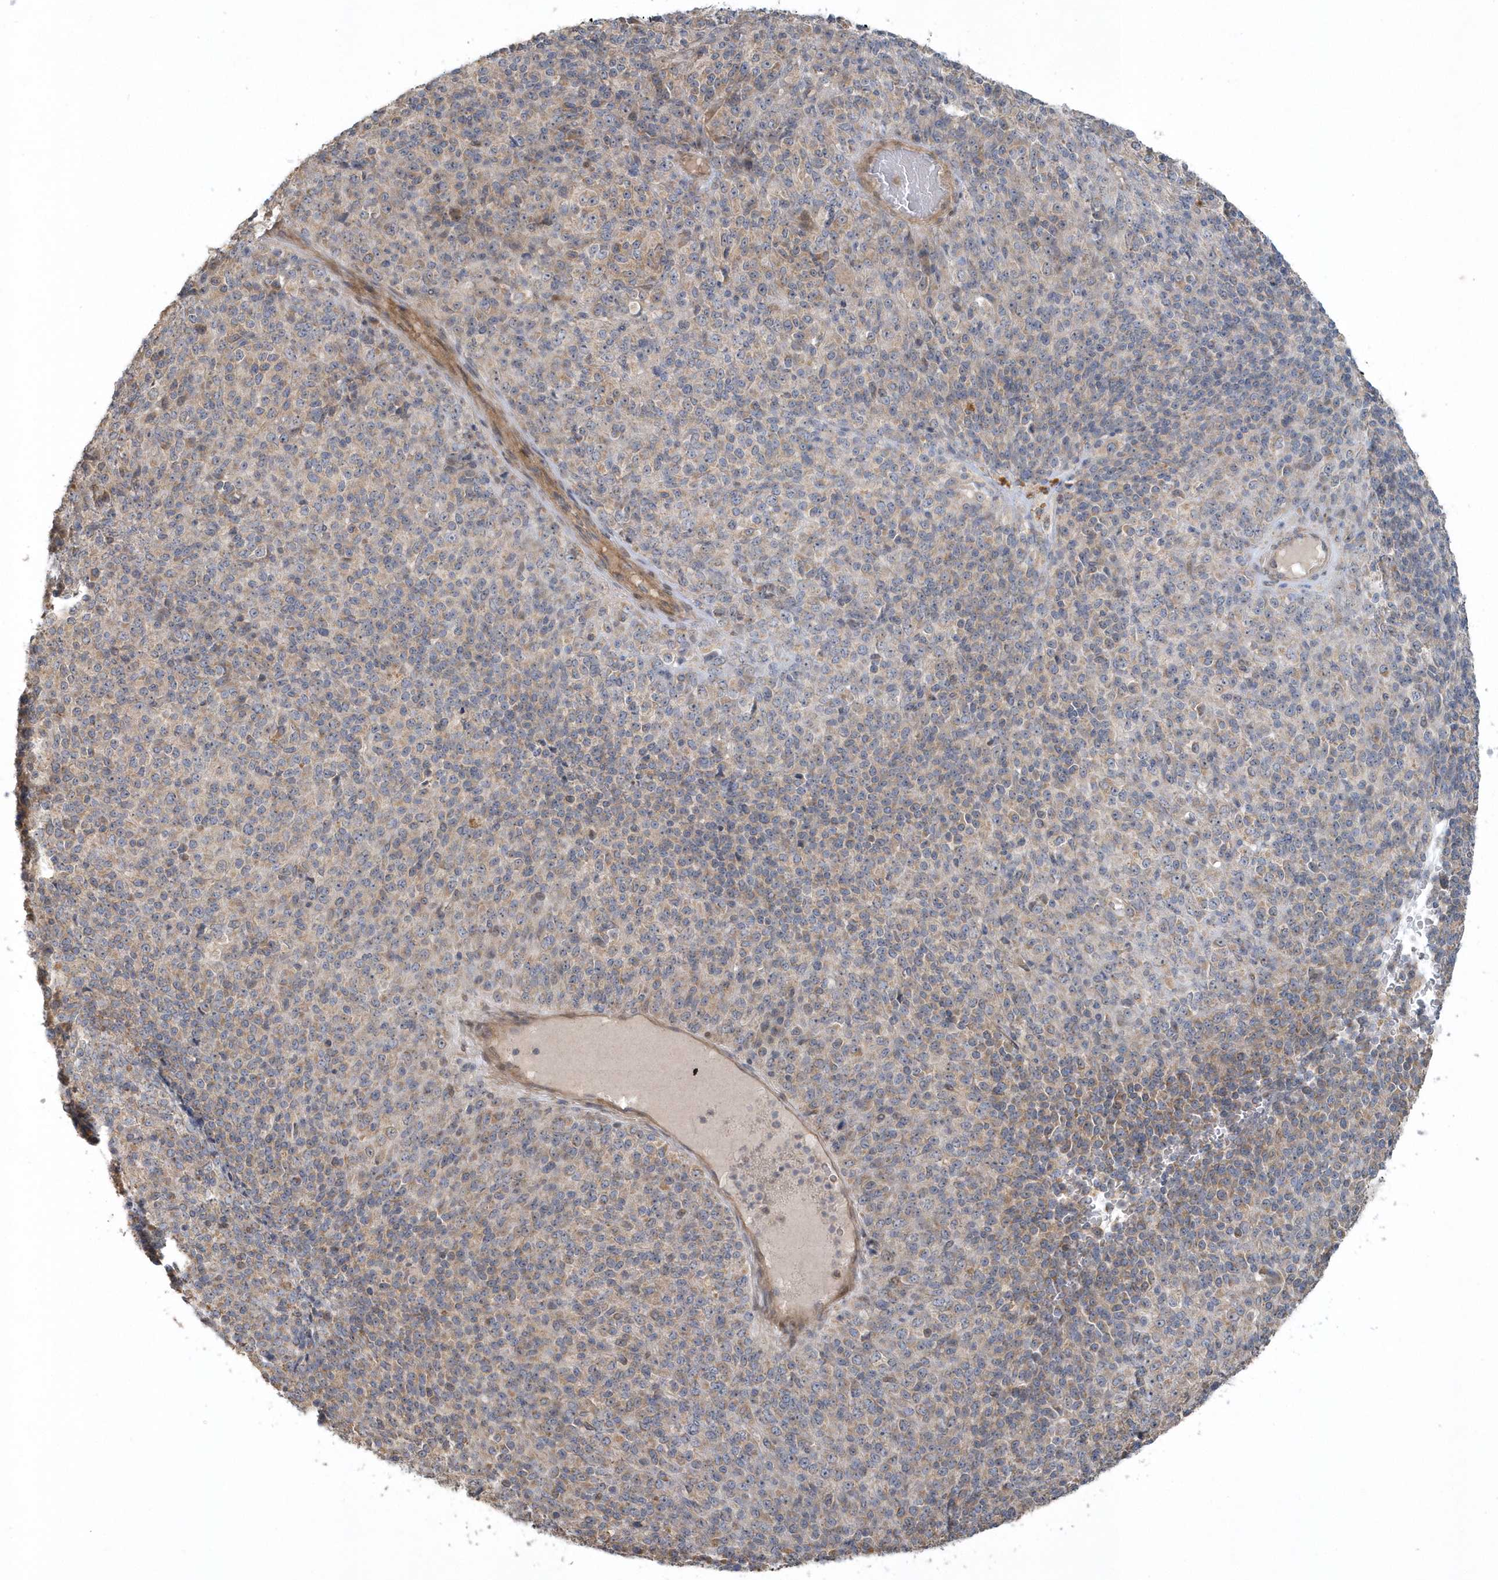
{"staining": {"intensity": "weak", "quantity": "<25%", "location": "cytoplasmic/membranous"}, "tissue": "melanoma", "cell_type": "Tumor cells", "image_type": "cancer", "snomed": [{"axis": "morphology", "description": "Malignant melanoma, Metastatic site"}, {"axis": "topography", "description": "Brain"}], "caption": "Melanoma was stained to show a protein in brown. There is no significant expression in tumor cells.", "gene": "THG1L", "patient": {"sex": "female", "age": 56}}